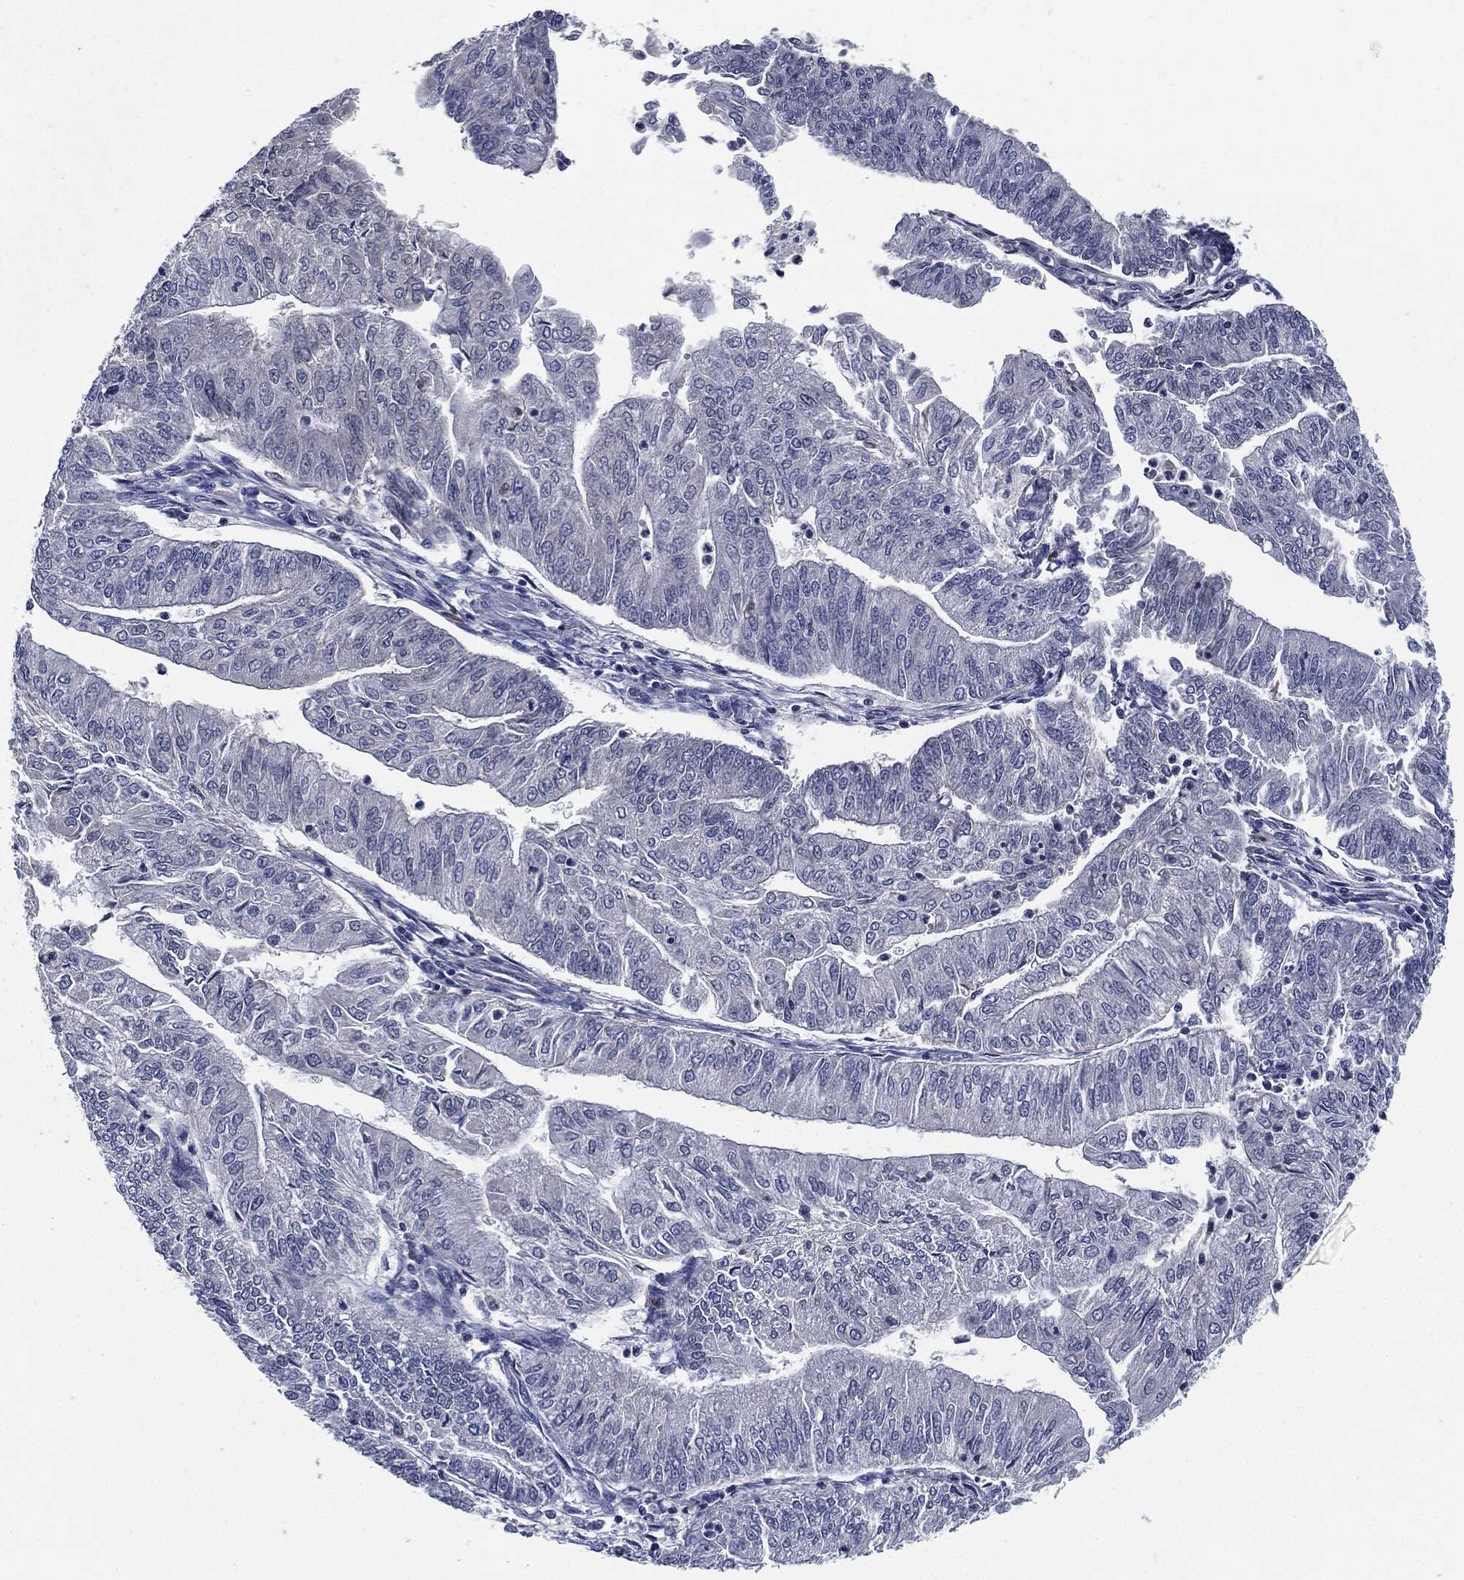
{"staining": {"intensity": "negative", "quantity": "none", "location": "none"}, "tissue": "endometrial cancer", "cell_type": "Tumor cells", "image_type": "cancer", "snomed": [{"axis": "morphology", "description": "Adenocarcinoma, NOS"}, {"axis": "topography", "description": "Endometrium"}], "caption": "The histopathology image shows no staining of tumor cells in endometrial adenocarcinoma.", "gene": "SIGLEC7", "patient": {"sex": "female", "age": 59}}